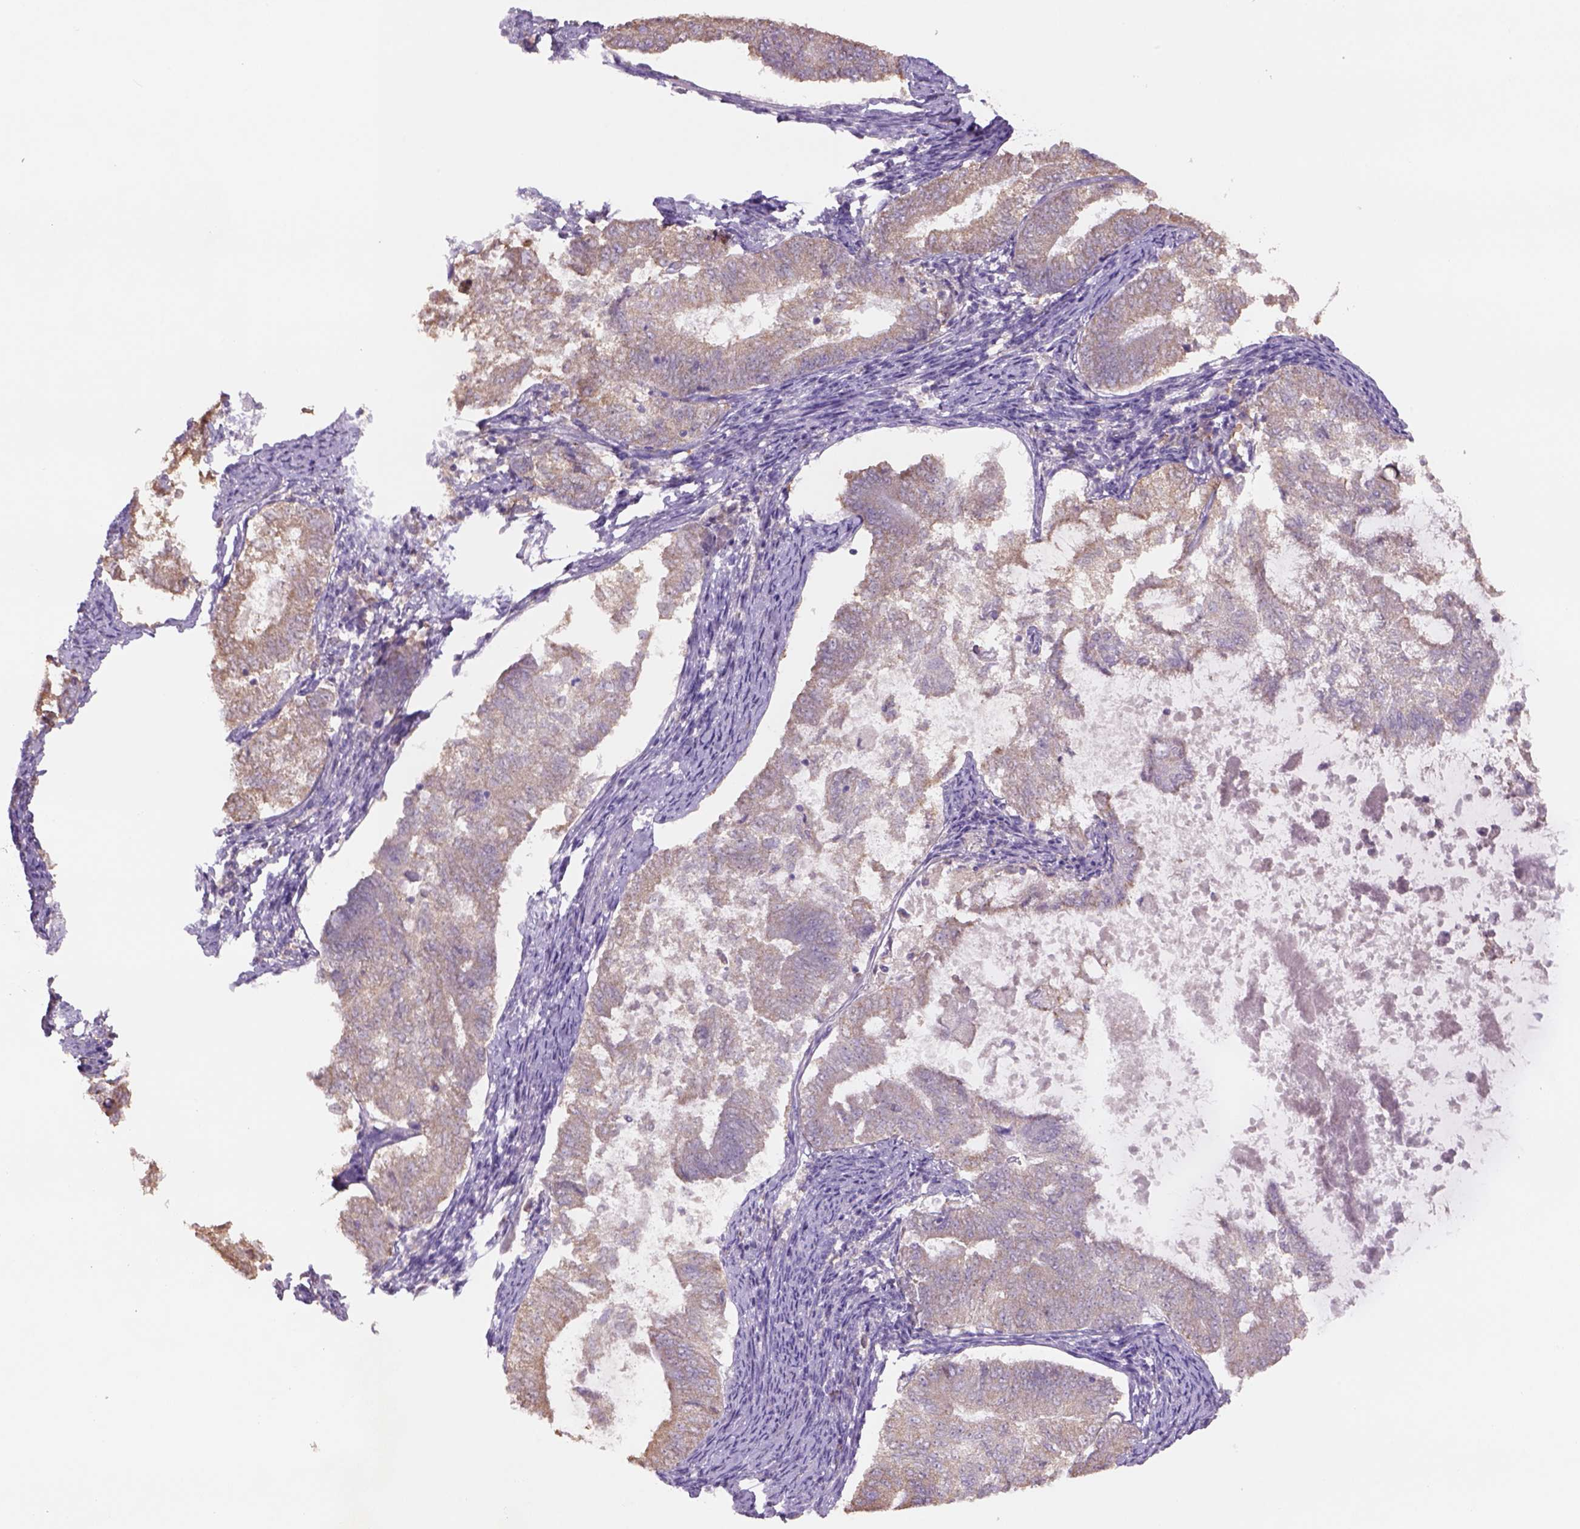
{"staining": {"intensity": "weak", "quantity": ">75%", "location": "cytoplasmic/membranous"}, "tissue": "endometrial cancer", "cell_type": "Tumor cells", "image_type": "cancer", "snomed": [{"axis": "morphology", "description": "Adenocarcinoma, NOS"}, {"axis": "topography", "description": "Endometrium"}], "caption": "A micrograph of endometrial adenocarcinoma stained for a protein reveals weak cytoplasmic/membranous brown staining in tumor cells.", "gene": "NAALAD2", "patient": {"sex": "female", "age": 65}}